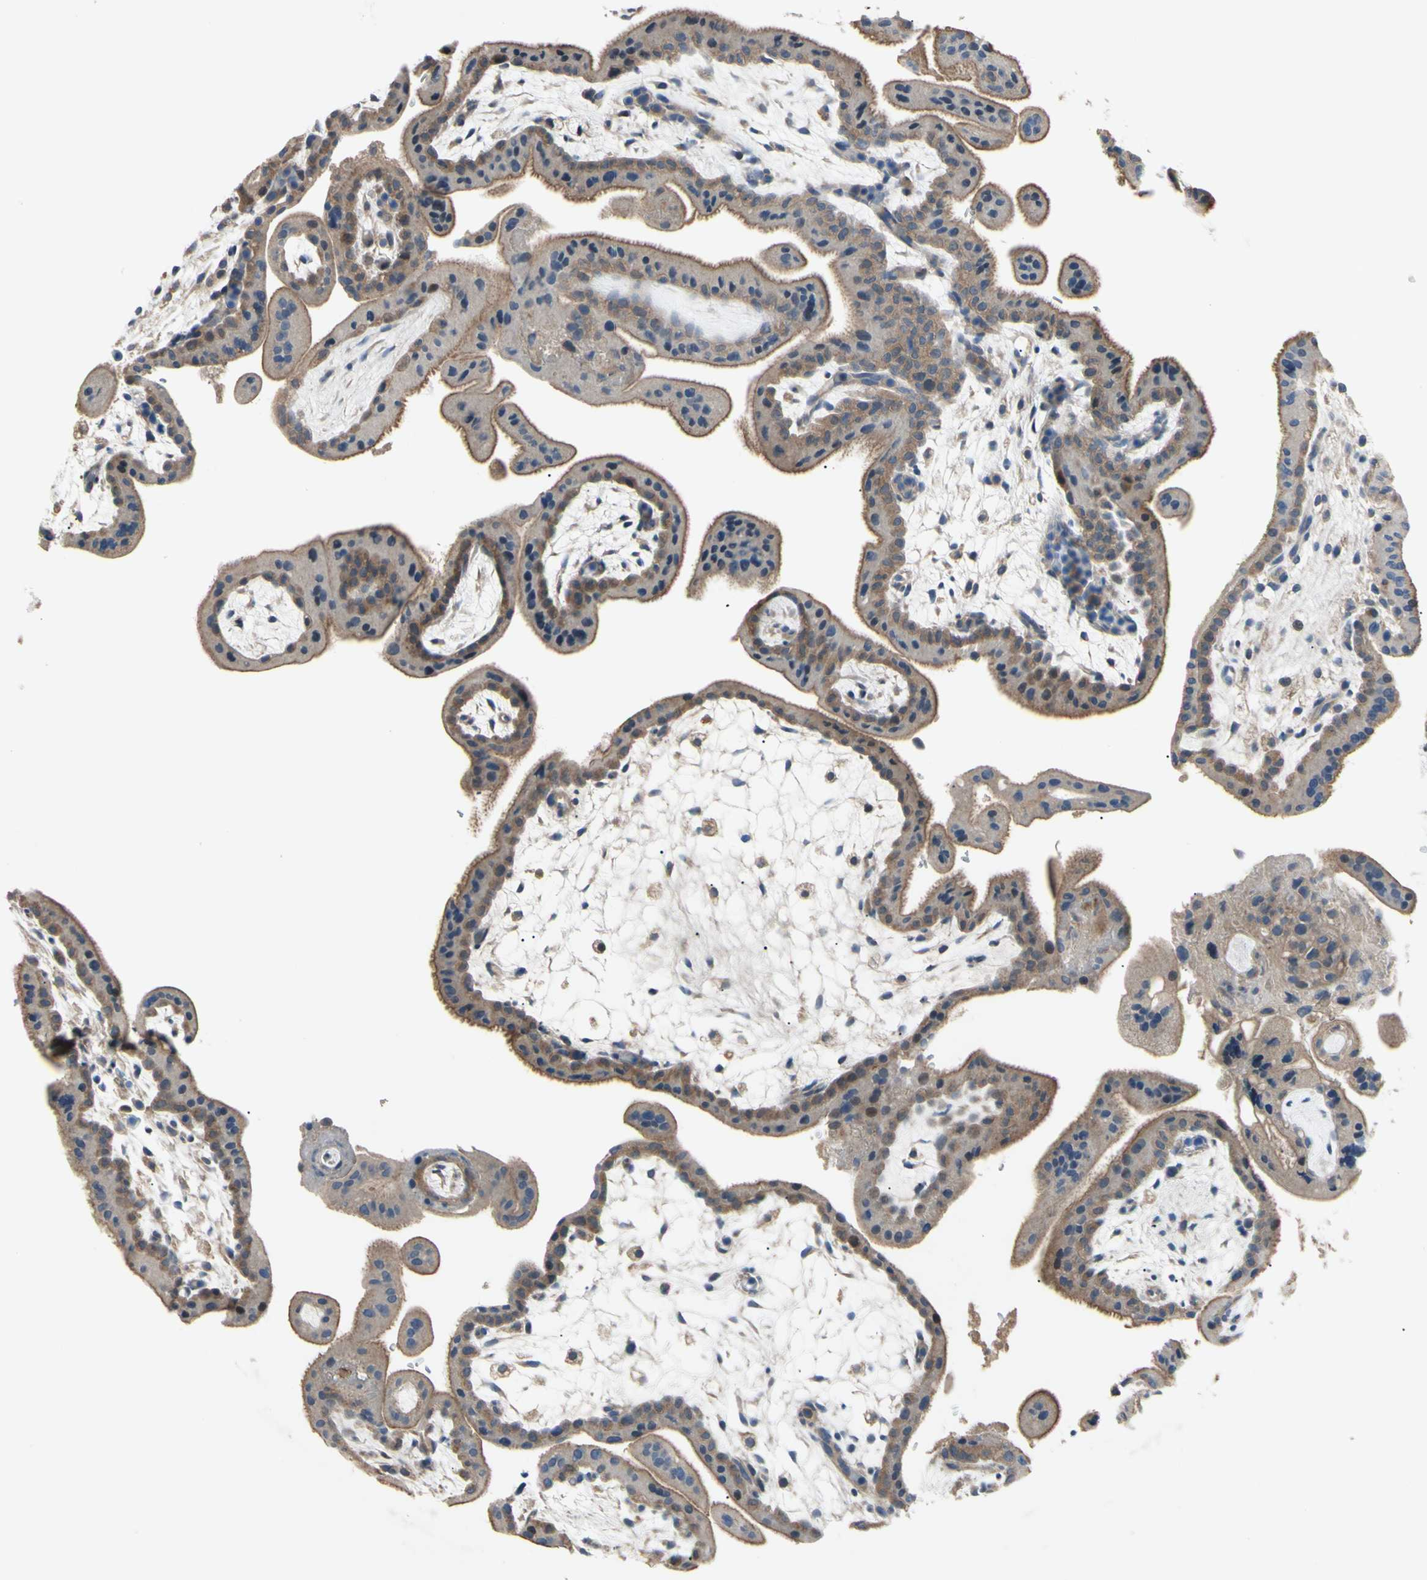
{"staining": {"intensity": "moderate", "quantity": ">75%", "location": "cytoplasmic/membranous"}, "tissue": "placenta", "cell_type": "Trophoblastic cells", "image_type": "normal", "snomed": [{"axis": "morphology", "description": "Normal tissue, NOS"}, {"axis": "topography", "description": "Placenta"}], "caption": "Immunohistochemical staining of unremarkable human placenta shows >75% levels of moderate cytoplasmic/membranous protein expression in about >75% of trophoblastic cells.", "gene": "HILPDA", "patient": {"sex": "female", "age": 35}}